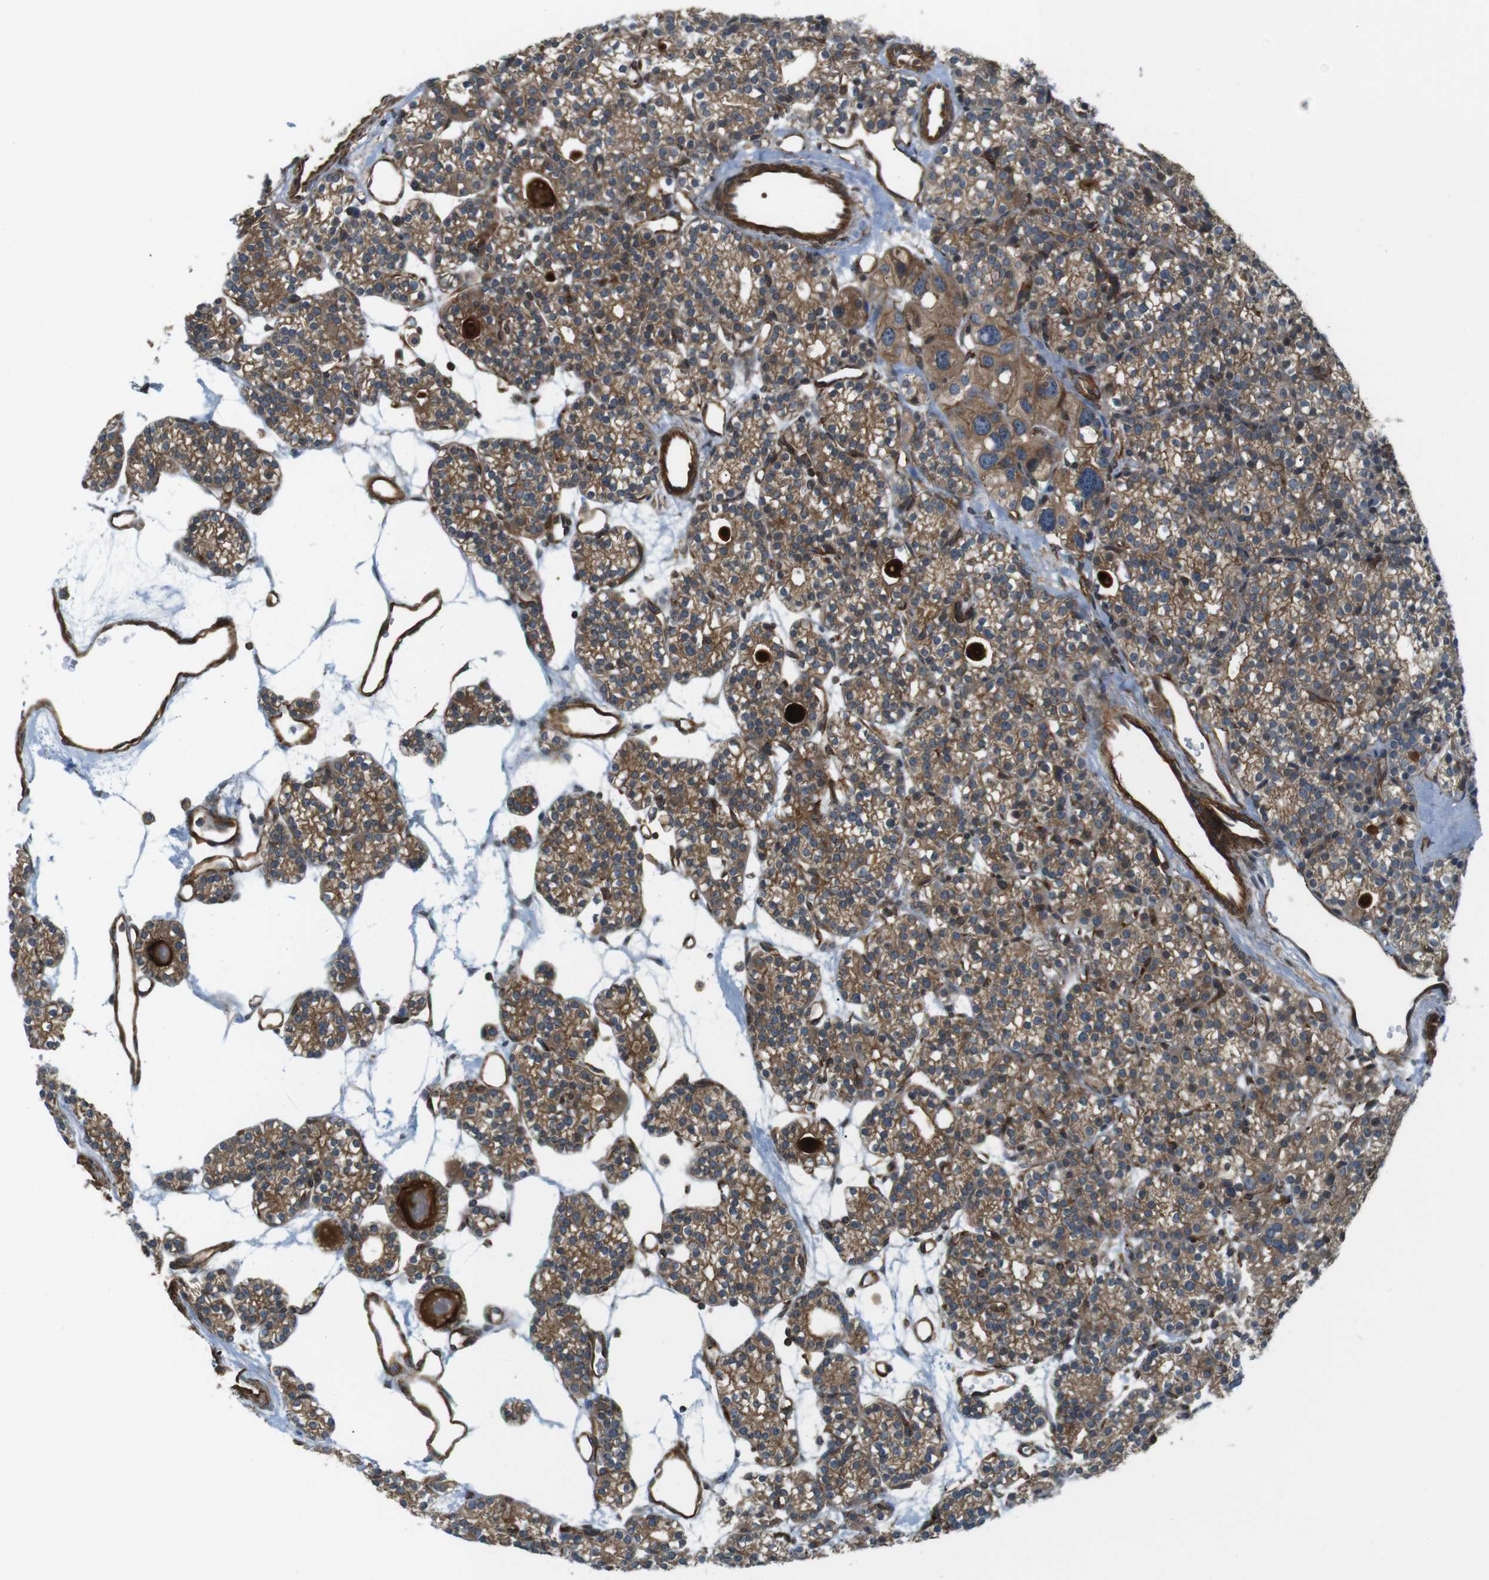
{"staining": {"intensity": "moderate", "quantity": ">75%", "location": "cytoplasmic/membranous"}, "tissue": "parathyroid gland", "cell_type": "Glandular cells", "image_type": "normal", "snomed": [{"axis": "morphology", "description": "Normal tissue, NOS"}, {"axis": "topography", "description": "Parathyroid gland"}], "caption": "Glandular cells show moderate cytoplasmic/membranous expression in about >75% of cells in normal parathyroid gland.", "gene": "TSC1", "patient": {"sex": "female", "age": 64}}